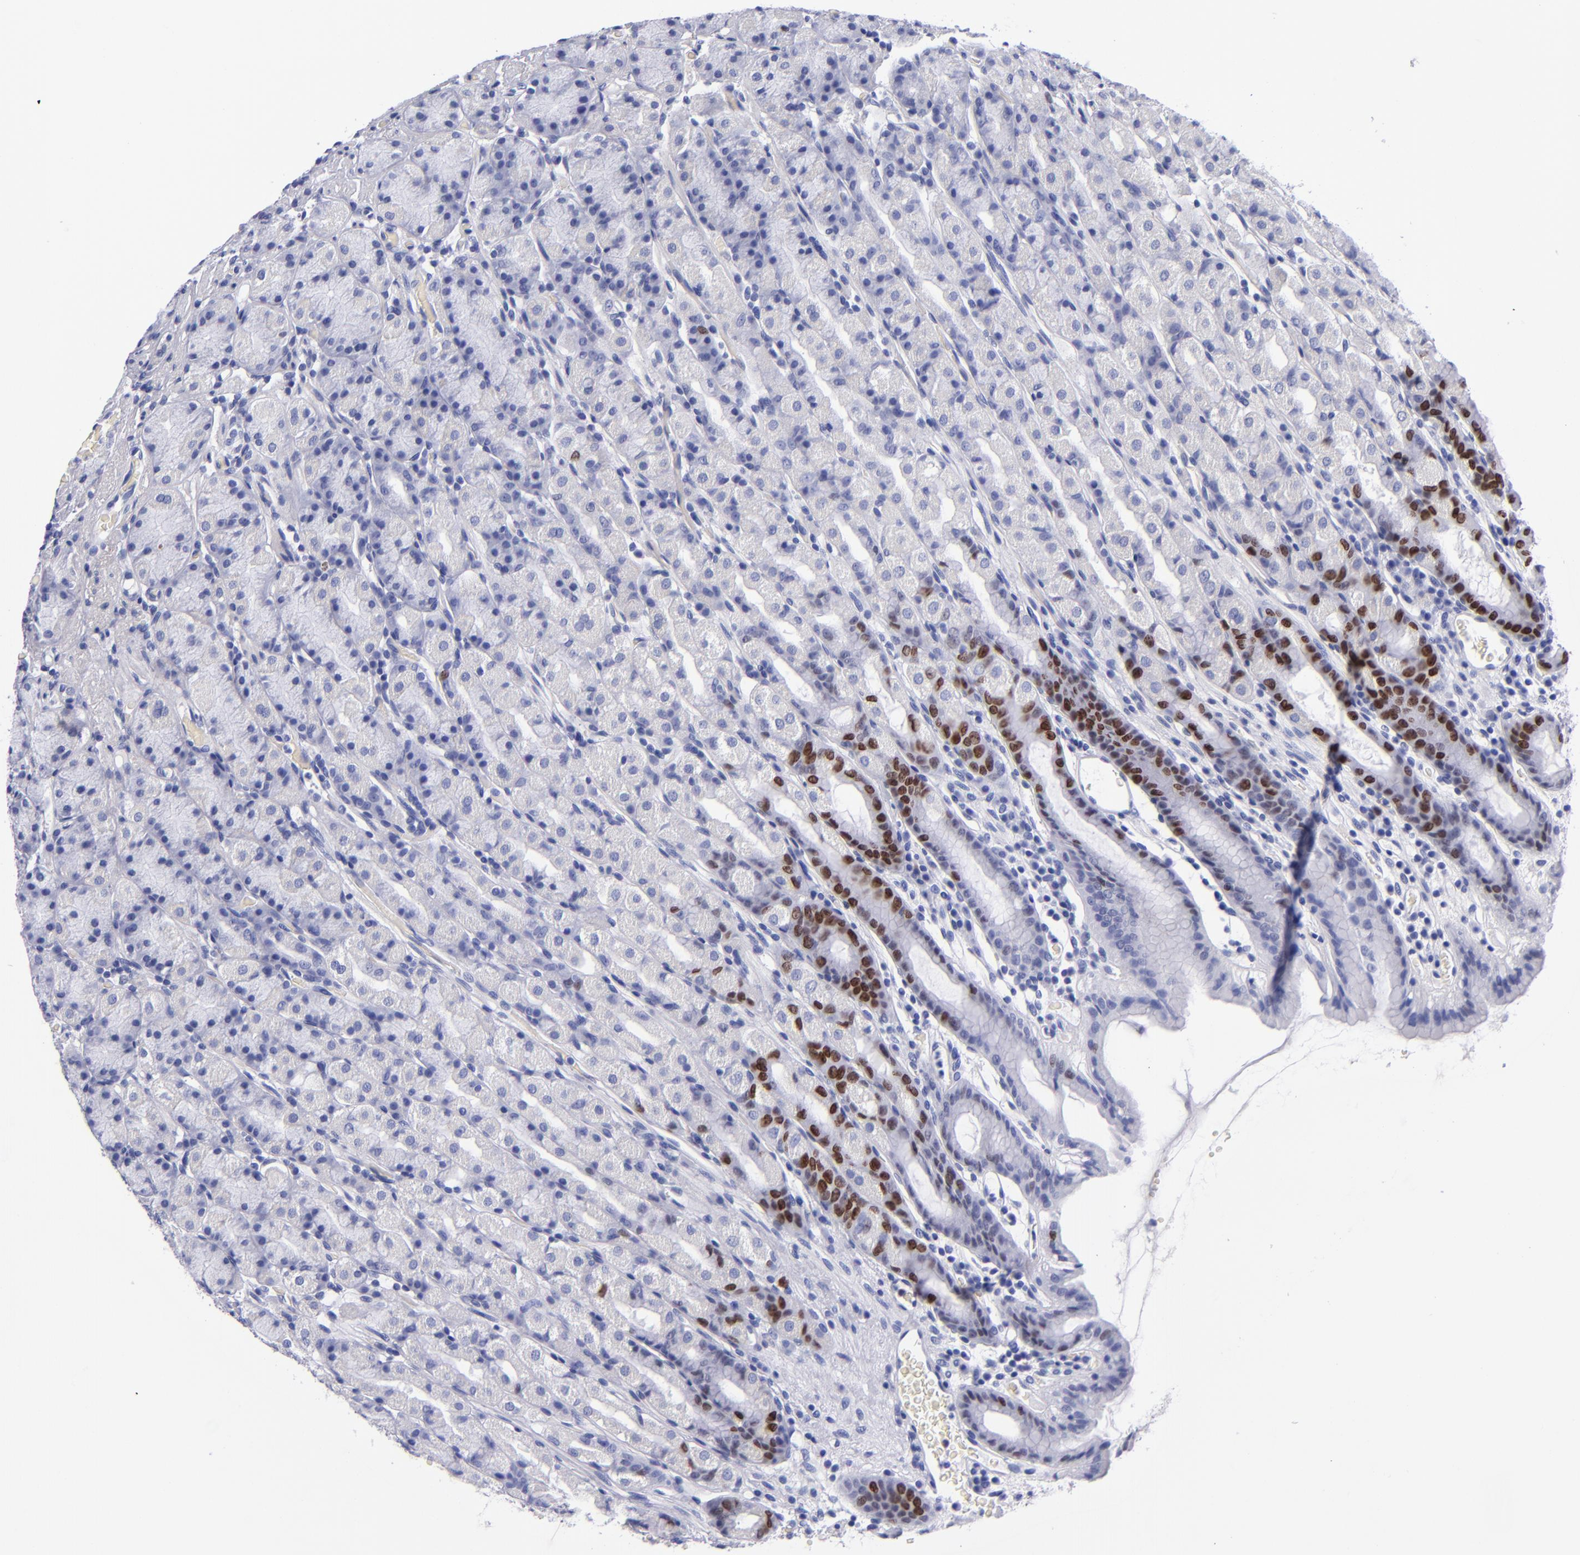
{"staining": {"intensity": "strong", "quantity": "25%-75%", "location": "nuclear"}, "tissue": "stomach", "cell_type": "Glandular cells", "image_type": "normal", "snomed": [{"axis": "morphology", "description": "Normal tissue, NOS"}, {"axis": "topography", "description": "Stomach, upper"}], "caption": "A high amount of strong nuclear staining is seen in about 25%-75% of glandular cells in normal stomach.", "gene": "MCM7", "patient": {"sex": "male", "age": 68}}